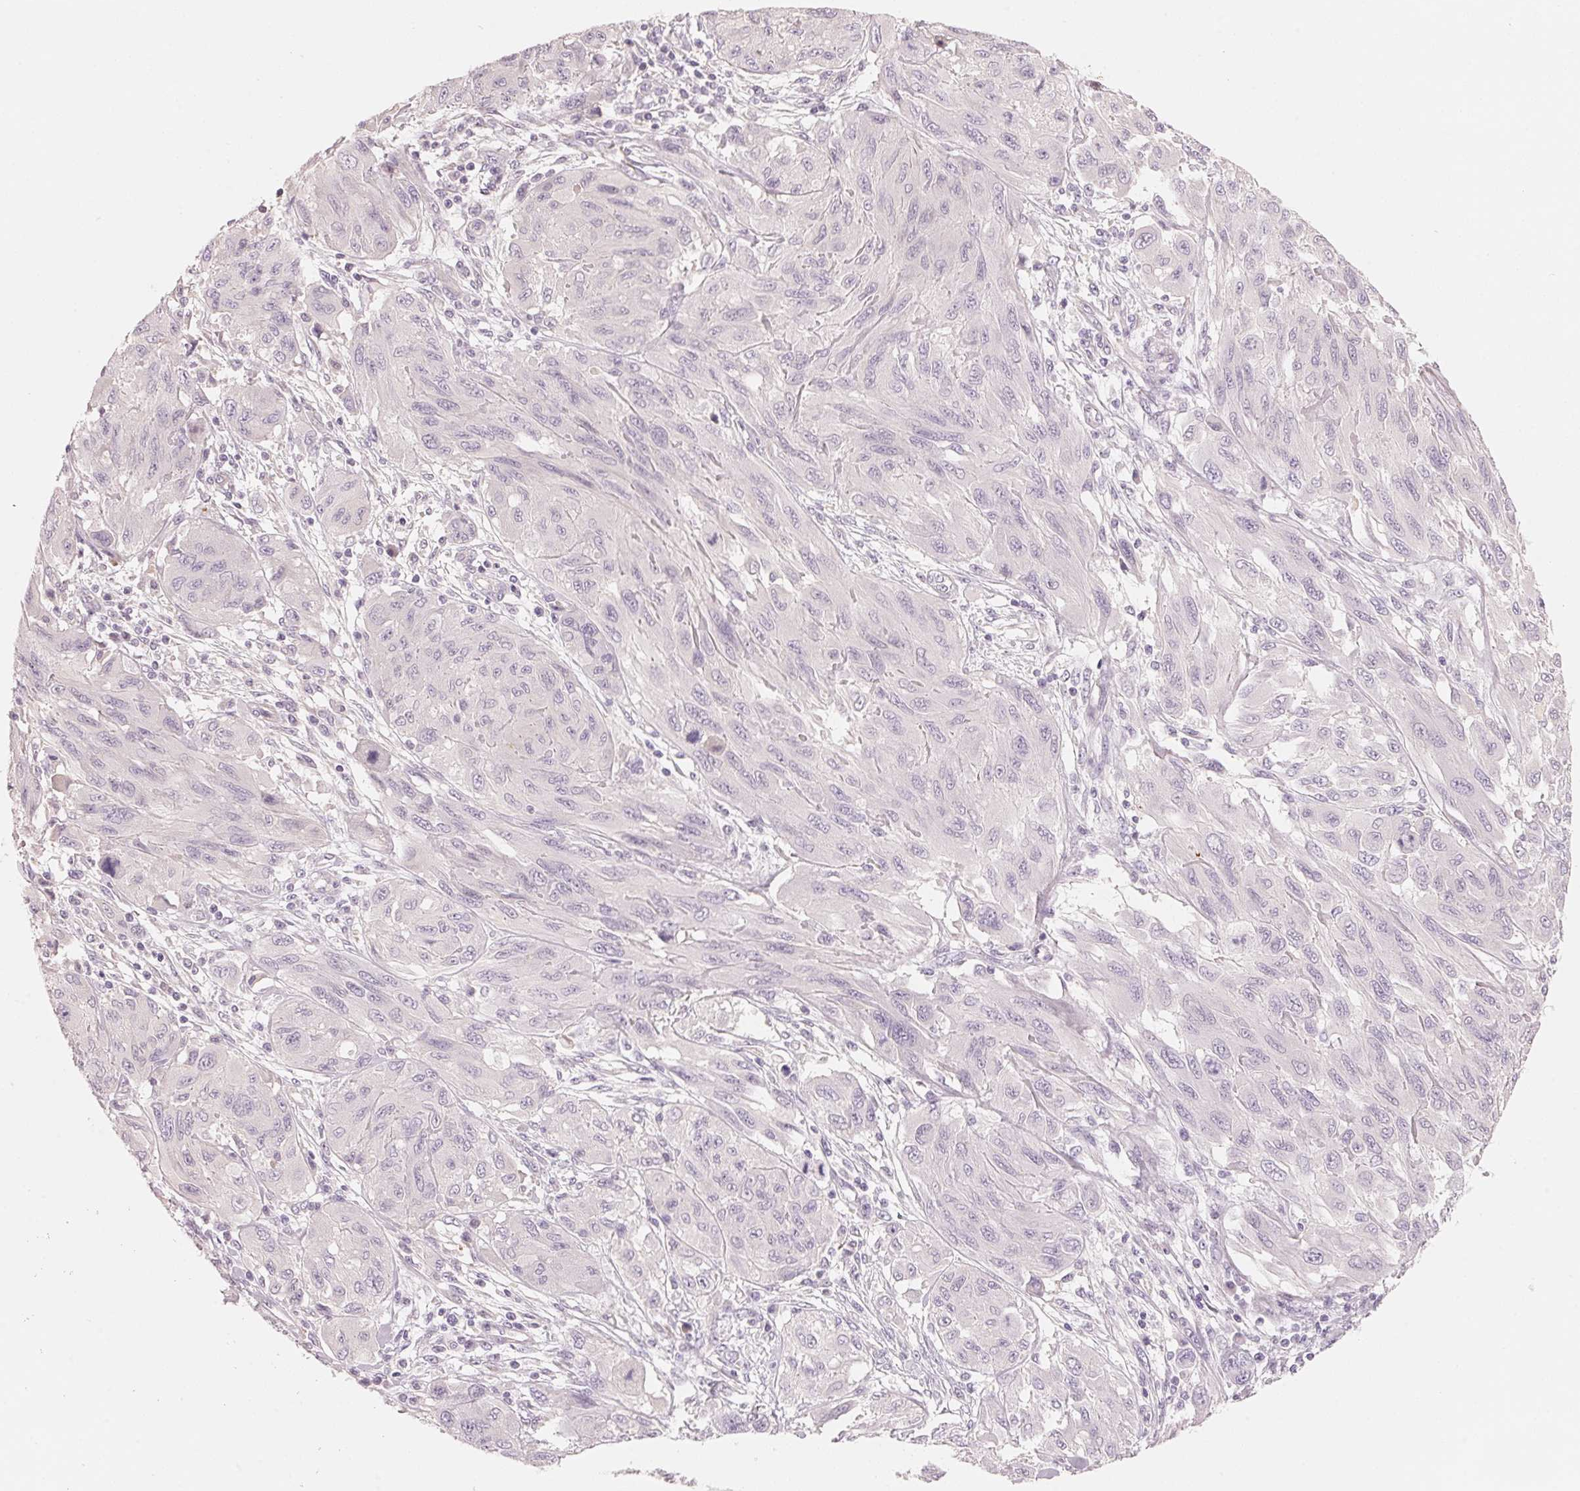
{"staining": {"intensity": "negative", "quantity": "none", "location": "none"}, "tissue": "melanoma", "cell_type": "Tumor cells", "image_type": "cancer", "snomed": [{"axis": "morphology", "description": "Malignant melanoma, NOS"}, {"axis": "topography", "description": "Skin"}], "caption": "A photomicrograph of melanoma stained for a protein demonstrates no brown staining in tumor cells.", "gene": "CFHR2", "patient": {"sex": "female", "age": 91}}